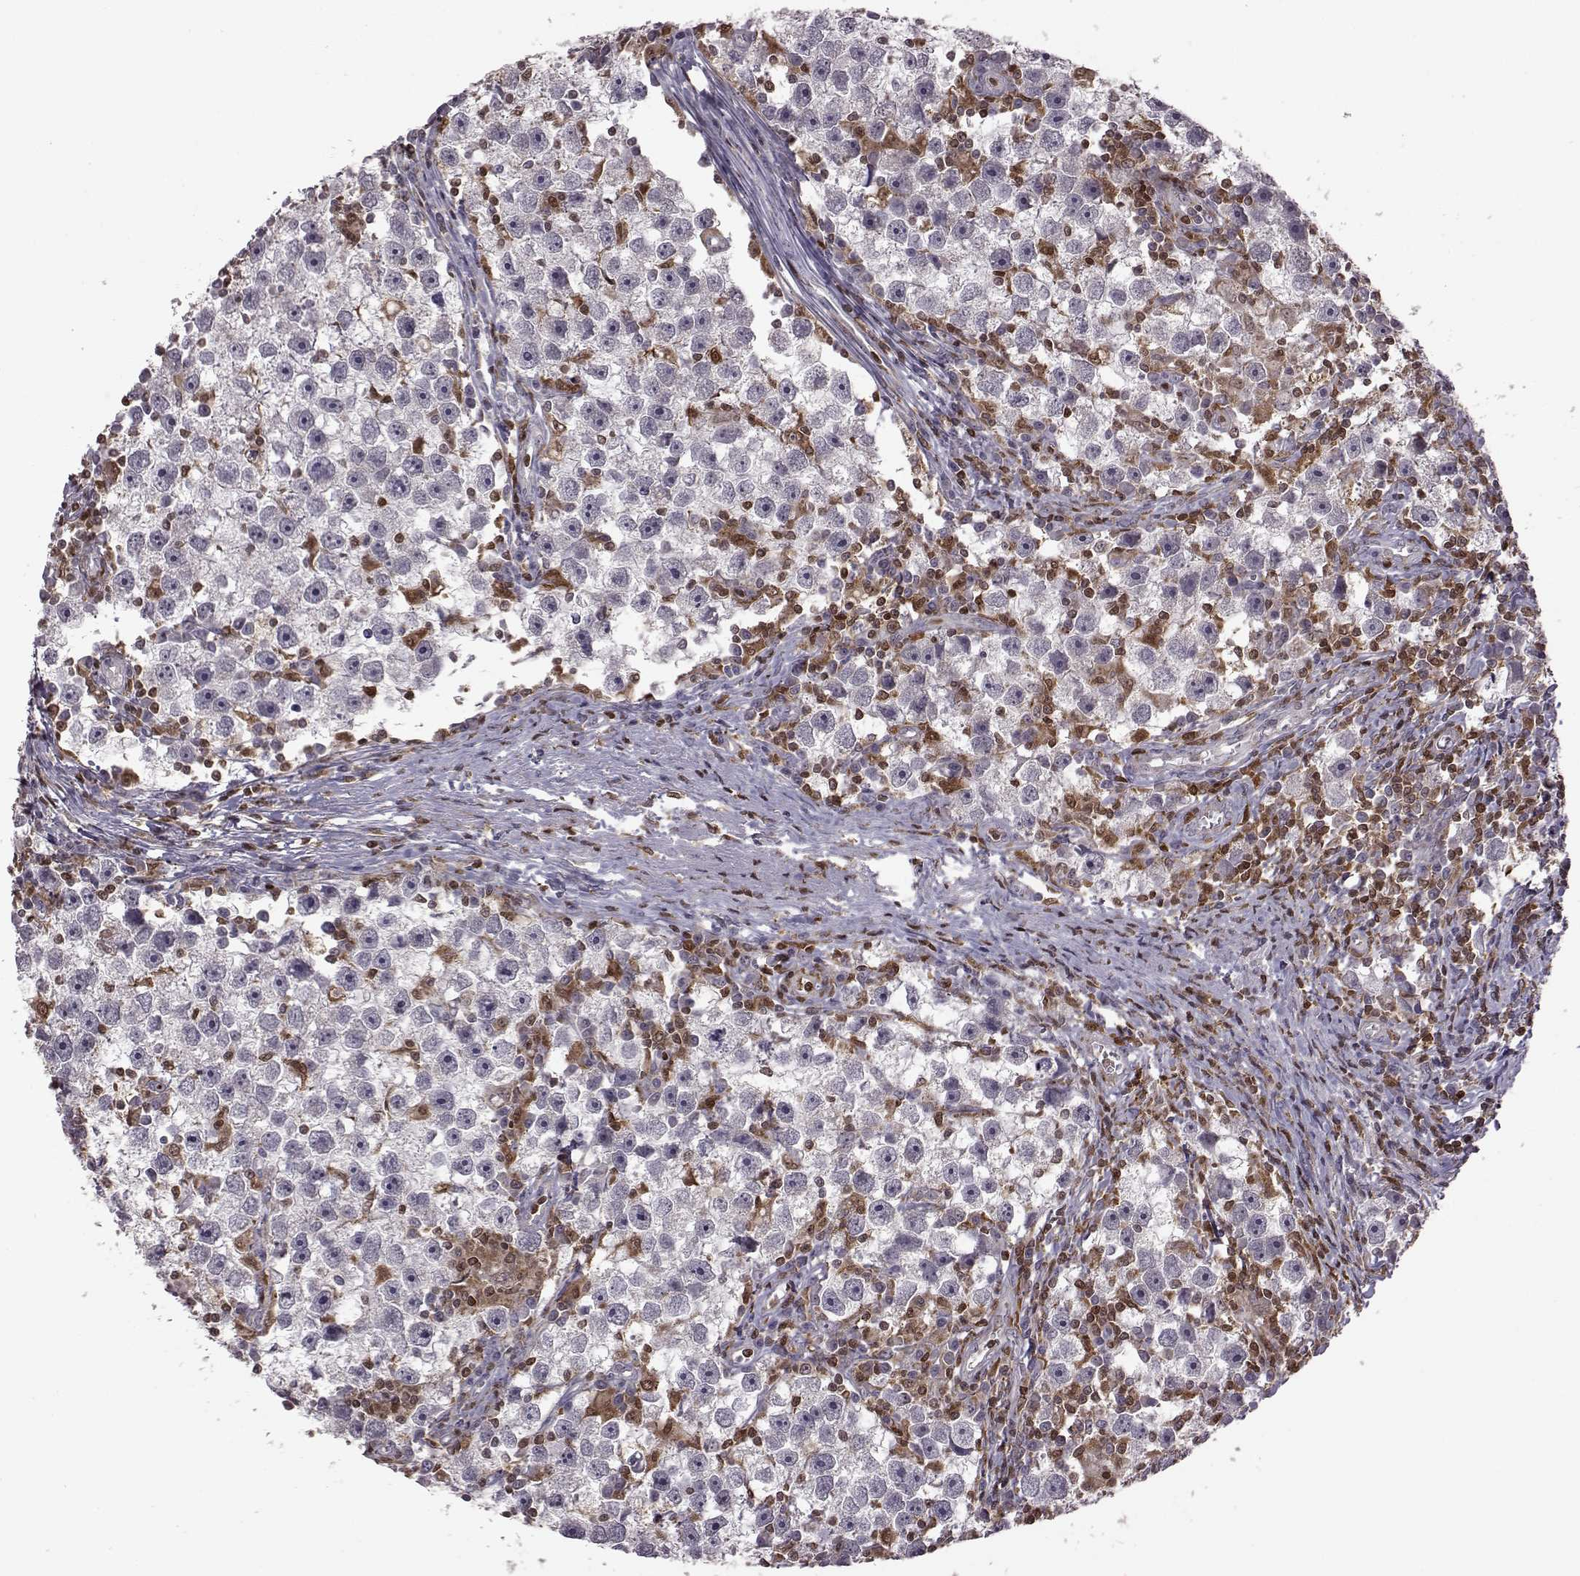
{"staining": {"intensity": "negative", "quantity": "none", "location": "none"}, "tissue": "testis cancer", "cell_type": "Tumor cells", "image_type": "cancer", "snomed": [{"axis": "morphology", "description": "Seminoma, NOS"}, {"axis": "topography", "description": "Testis"}], "caption": "Tumor cells are negative for brown protein staining in testis seminoma. (DAB immunohistochemistry, high magnification).", "gene": "DOK2", "patient": {"sex": "male", "age": 30}}